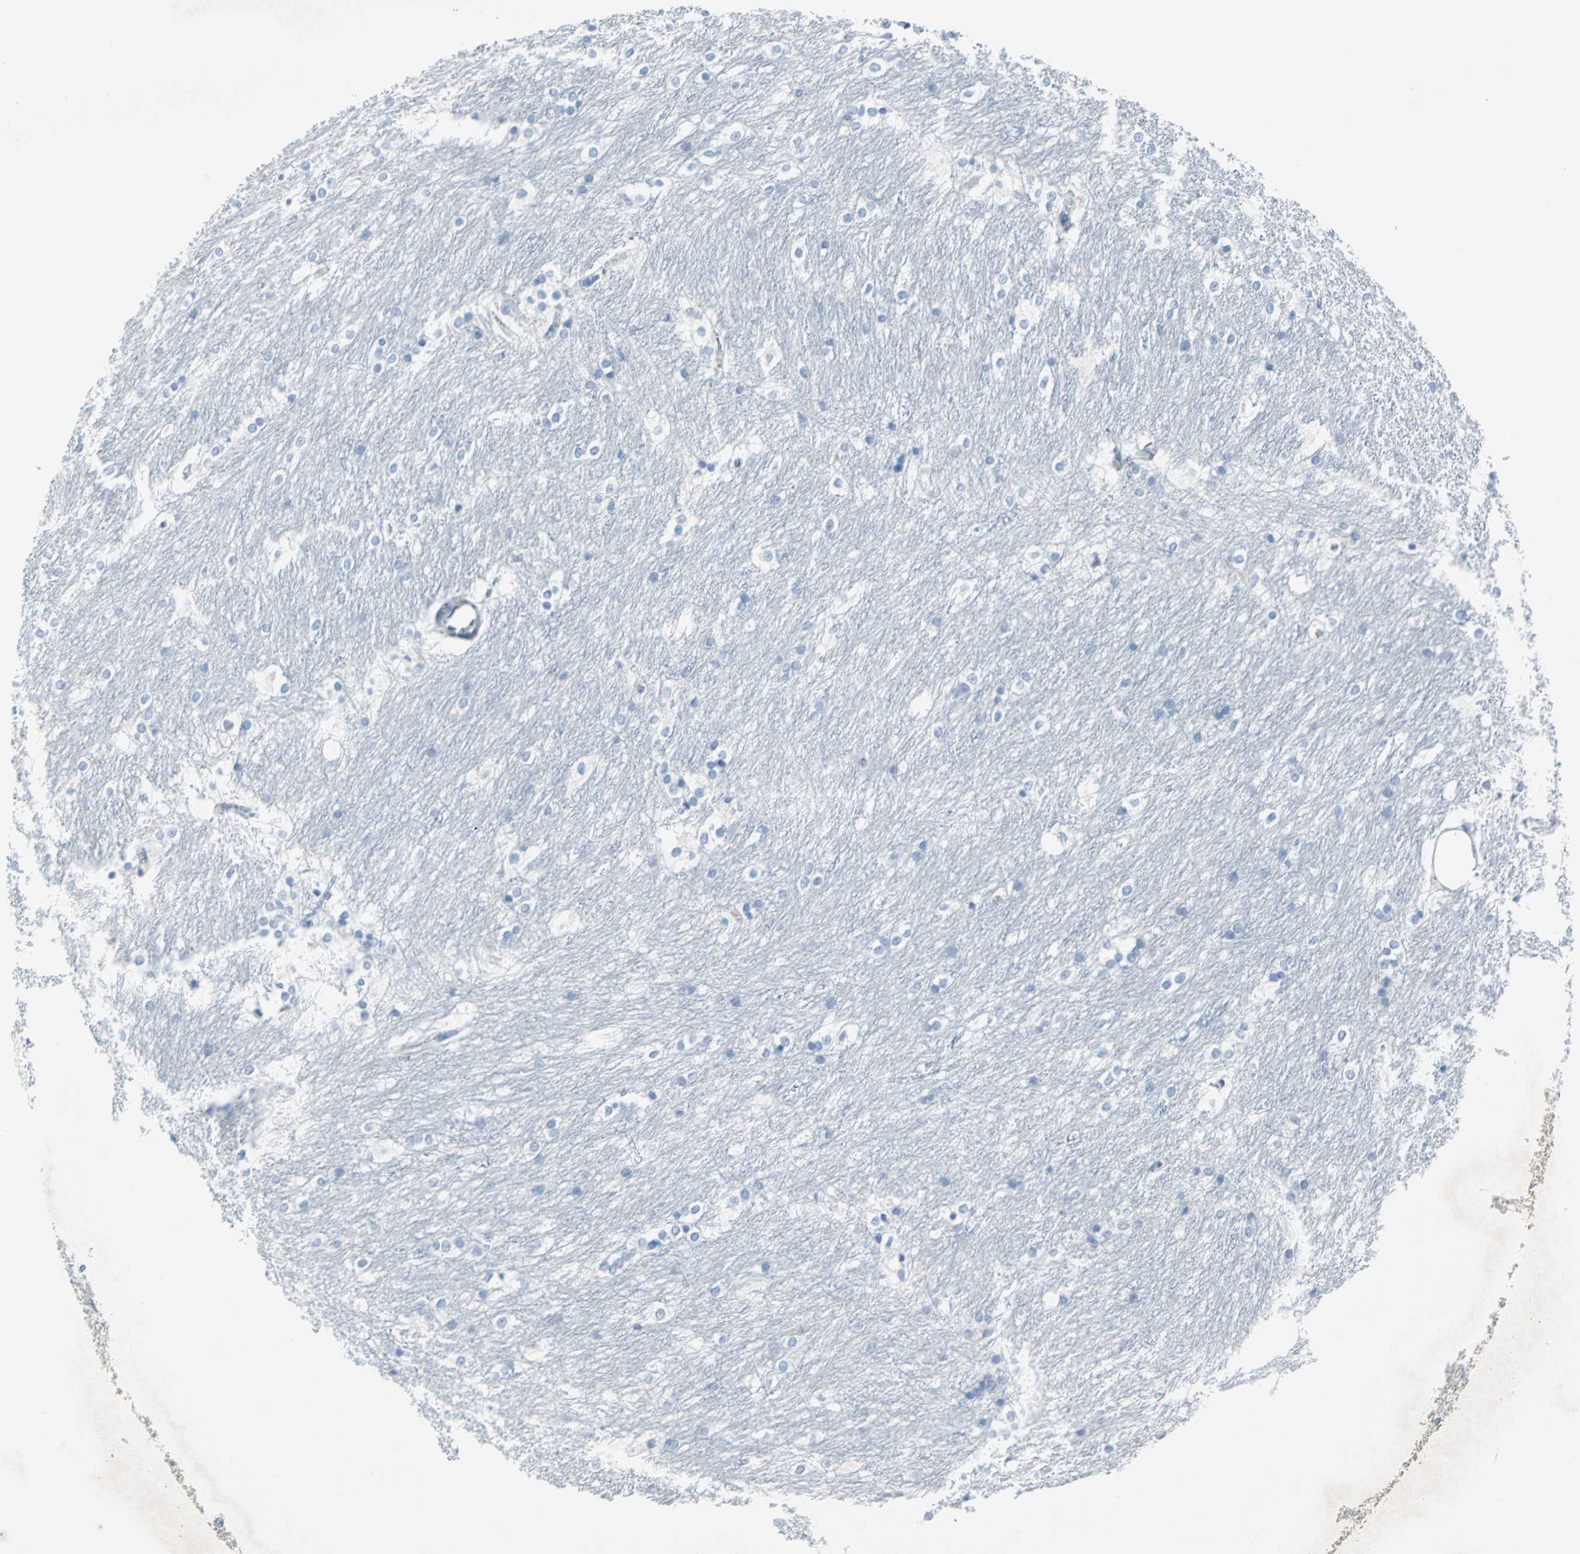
{"staining": {"intensity": "negative", "quantity": "none", "location": "none"}, "tissue": "caudate", "cell_type": "Glial cells", "image_type": "normal", "snomed": [{"axis": "morphology", "description": "Normal tissue, NOS"}, {"axis": "topography", "description": "Lateral ventricle wall"}], "caption": "Glial cells show no significant protein staining in unremarkable caudate.", "gene": "SFN", "patient": {"sex": "female", "age": 19}}